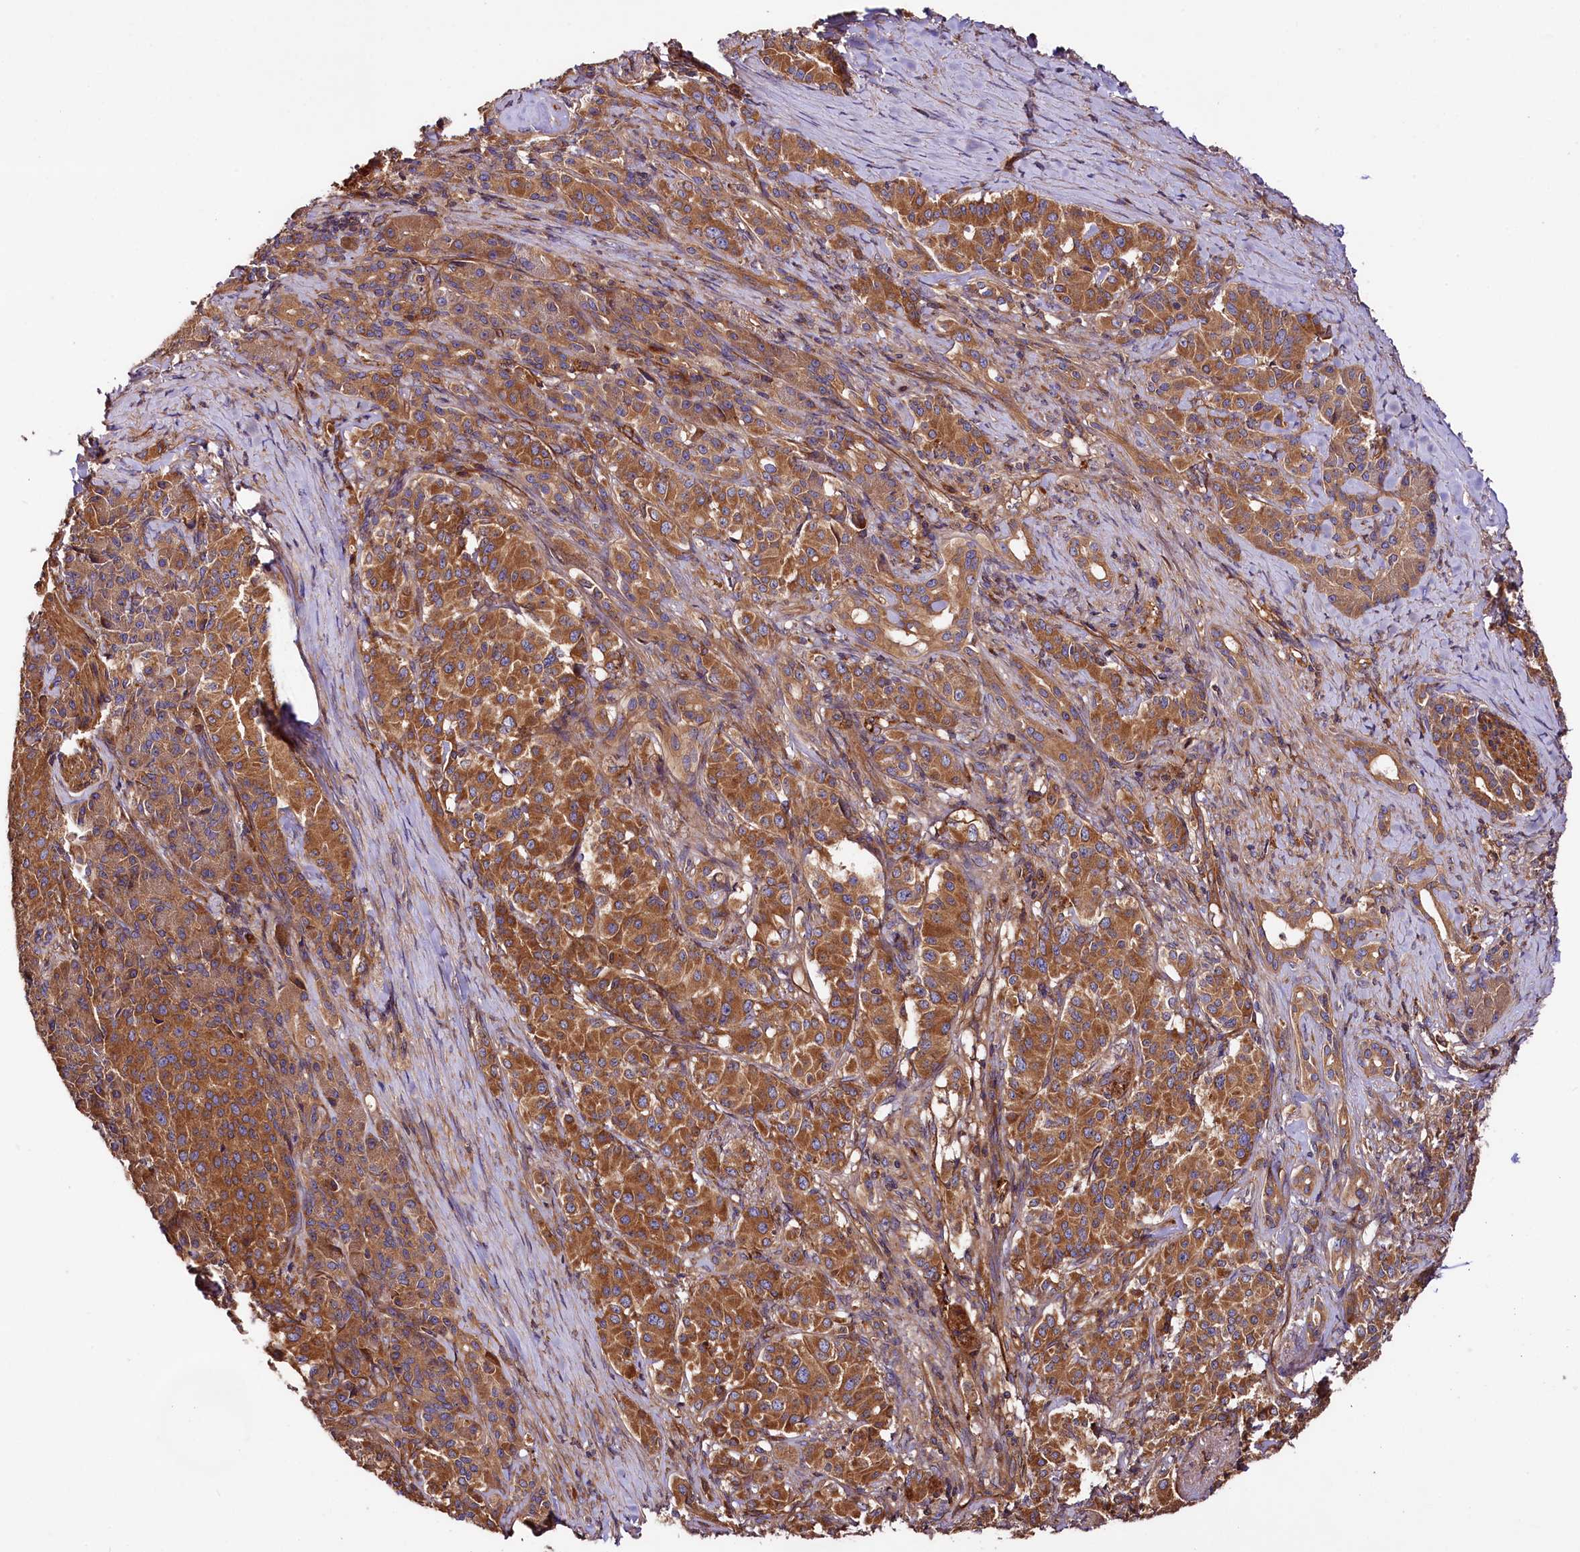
{"staining": {"intensity": "strong", "quantity": ">75%", "location": "cytoplasmic/membranous"}, "tissue": "pancreatic cancer", "cell_type": "Tumor cells", "image_type": "cancer", "snomed": [{"axis": "morphology", "description": "Adenocarcinoma, NOS"}, {"axis": "topography", "description": "Pancreas"}], "caption": "Strong cytoplasmic/membranous protein expression is present in about >75% of tumor cells in pancreatic cancer. The staining is performed using DAB brown chromogen to label protein expression. The nuclei are counter-stained blue using hematoxylin.", "gene": "CEP295", "patient": {"sex": "female", "age": 74}}